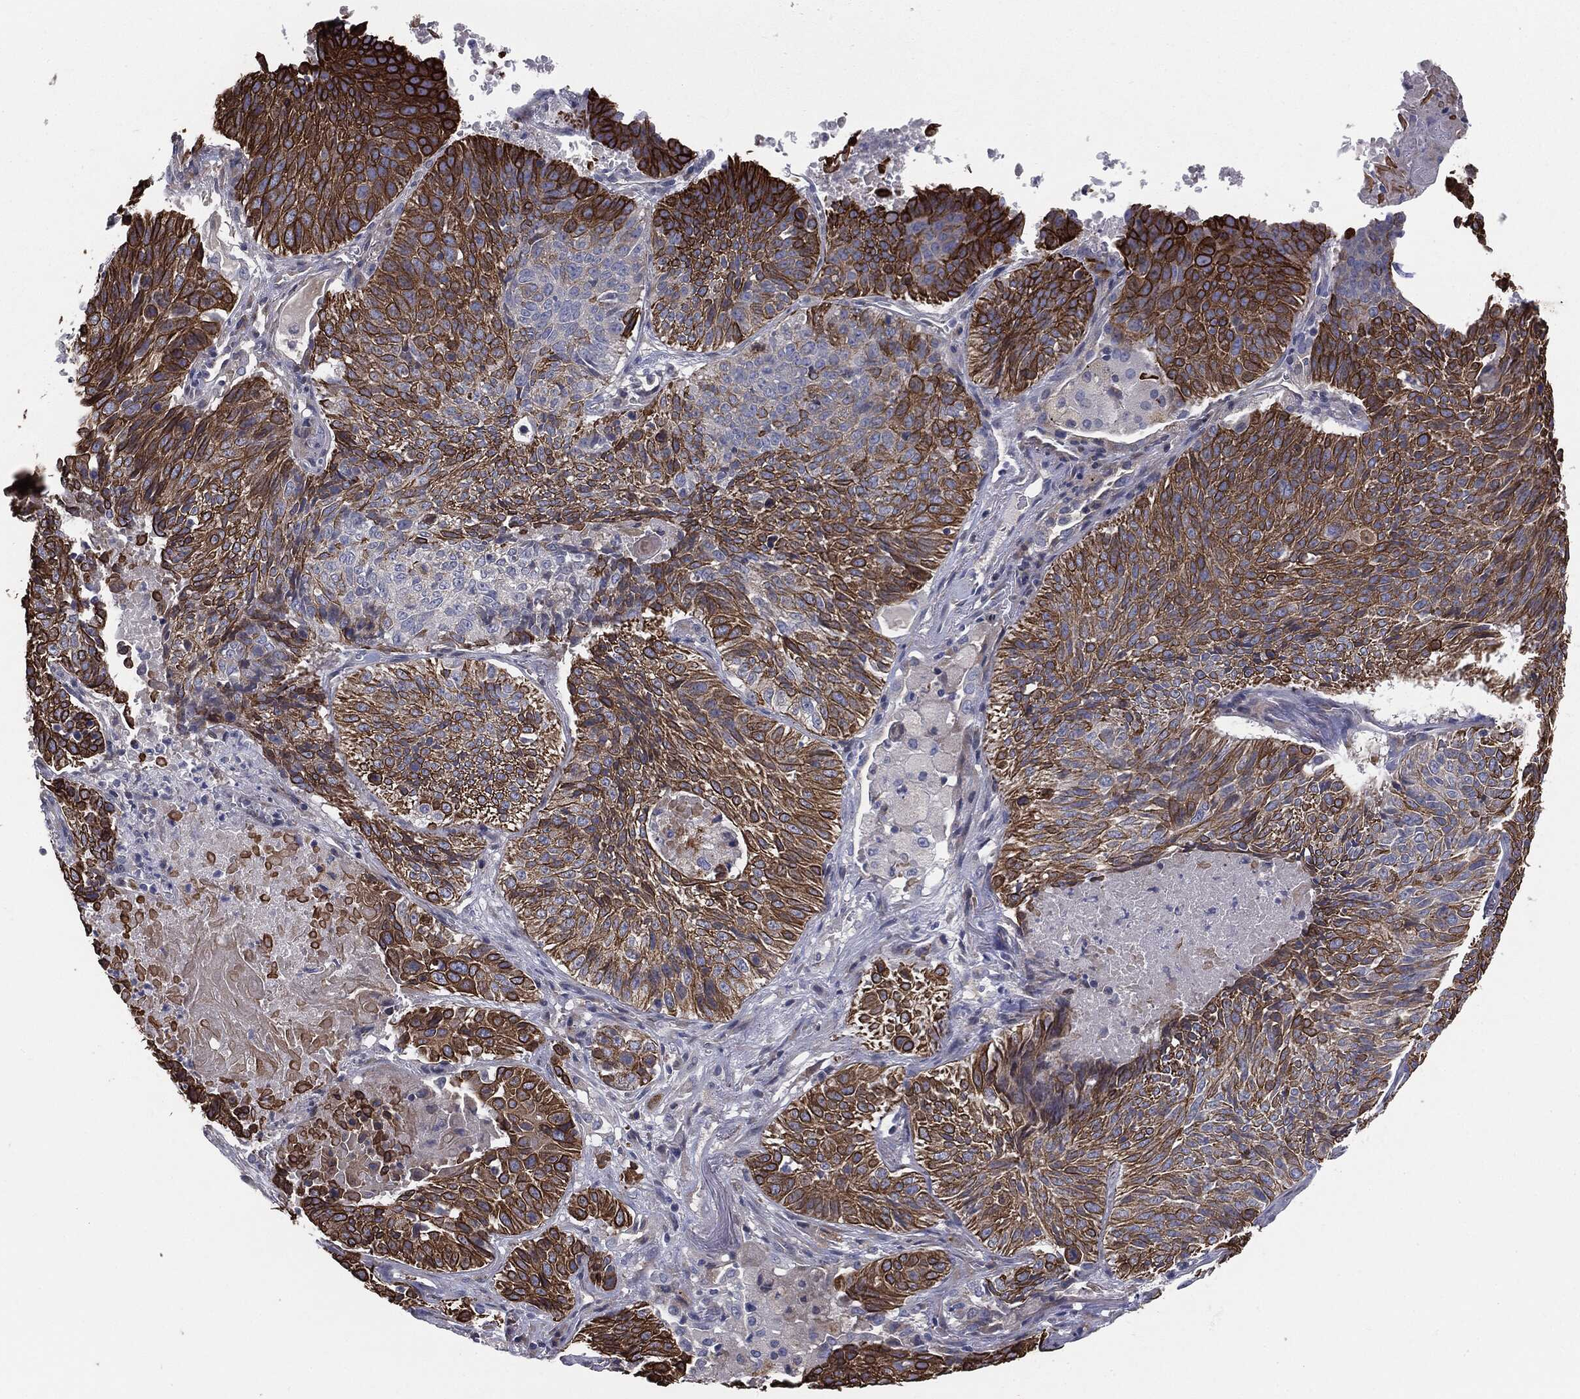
{"staining": {"intensity": "strong", "quantity": ">75%", "location": "cytoplasmic/membranous"}, "tissue": "lung cancer", "cell_type": "Tumor cells", "image_type": "cancer", "snomed": [{"axis": "morphology", "description": "Squamous cell carcinoma, NOS"}, {"axis": "topography", "description": "Lung"}], "caption": "This histopathology image demonstrates lung squamous cell carcinoma stained with immunohistochemistry (IHC) to label a protein in brown. The cytoplasmic/membranous of tumor cells show strong positivity for the protein. Nuclei are counter-stained blue.", "gene": "KRT5", "patient": {"sex": "male", "age": 64}}